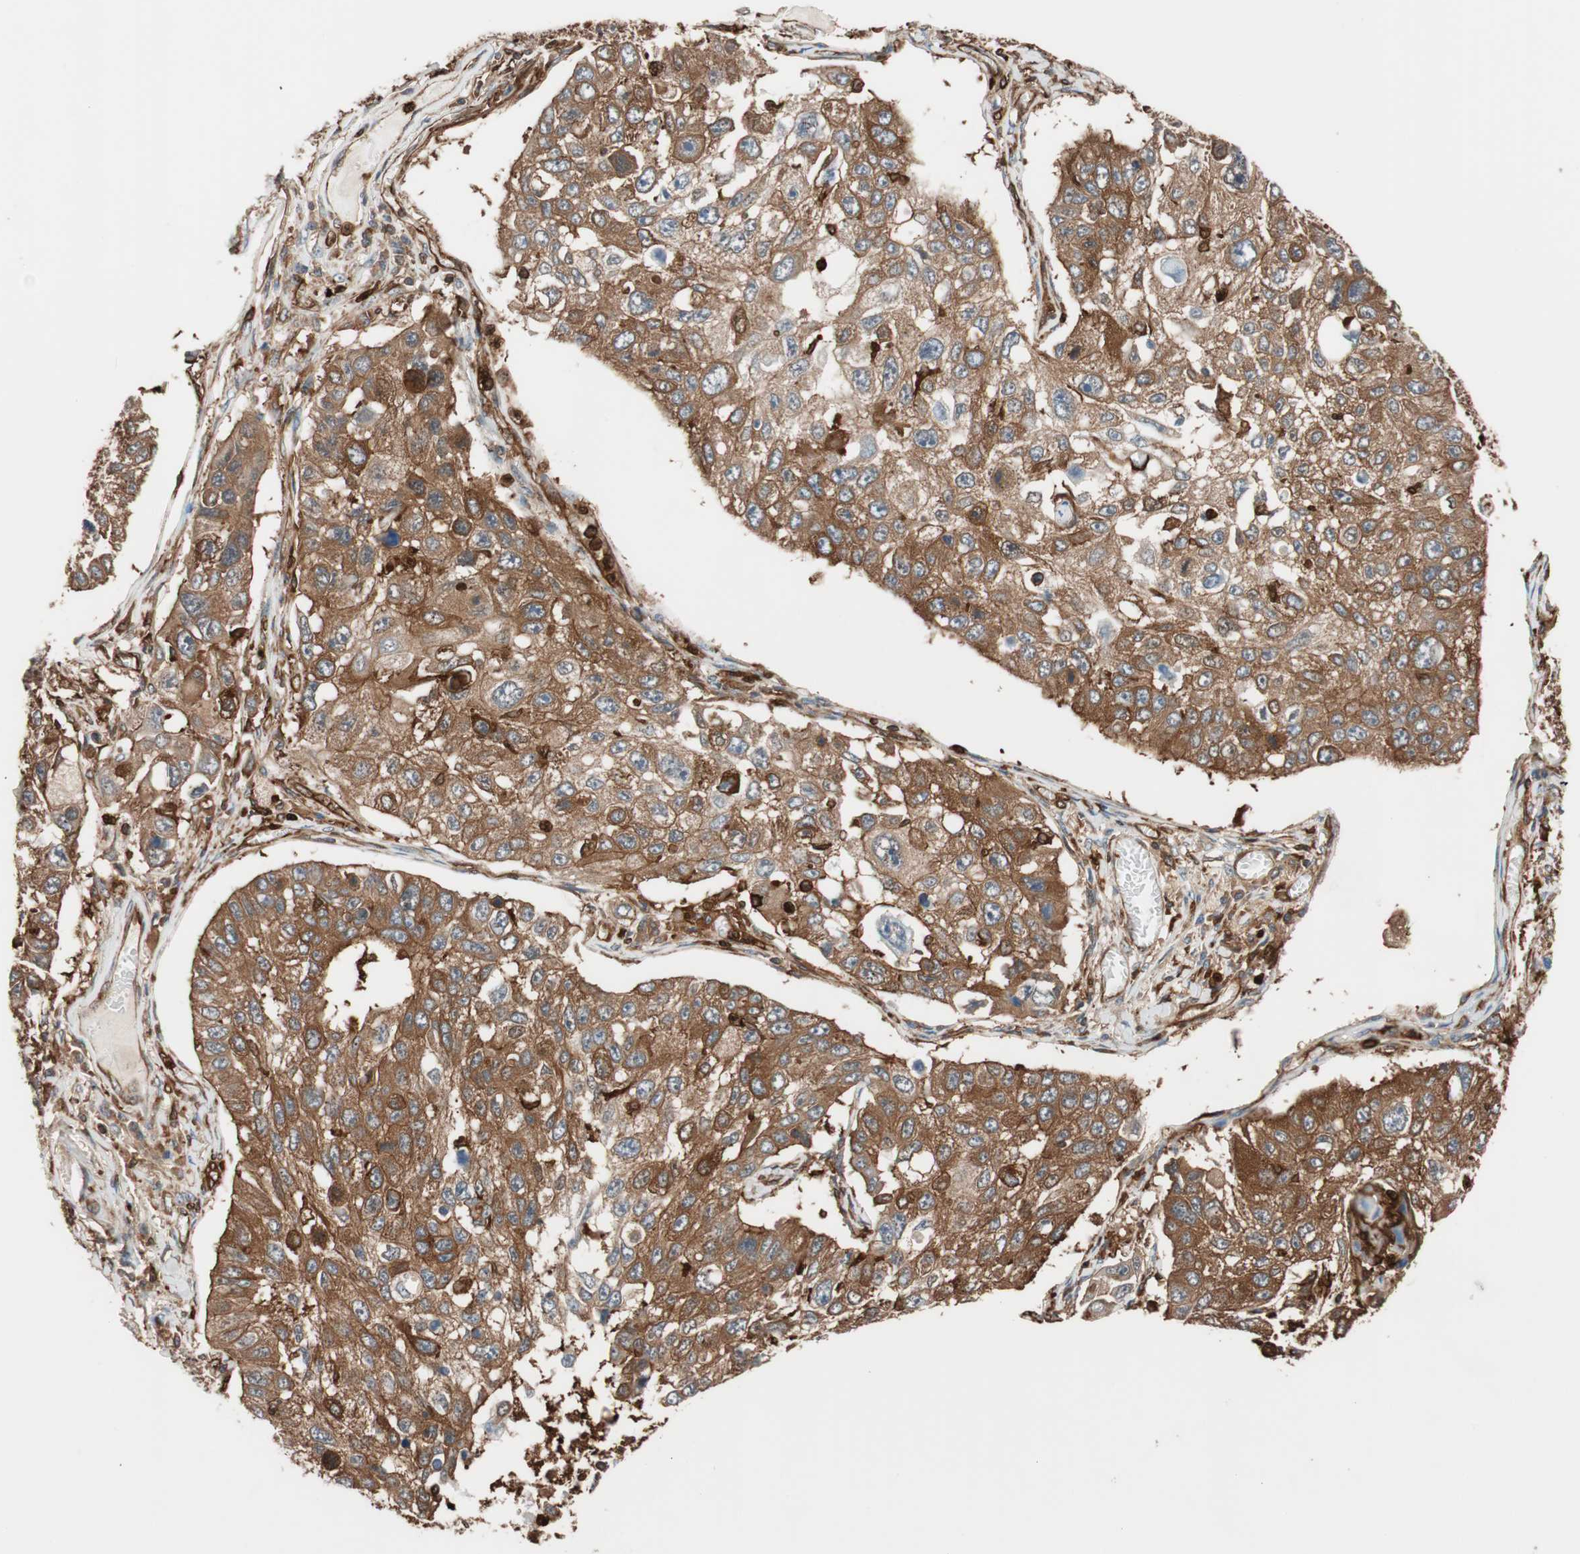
{"staining": {"intensity": "strong", "quantity": ">75%", "location": "cytoplasmic/membranous"}, "tissue": "lung cancer", "cell_type": "Tumor cells", "image_type": "cancer", "snomed": [{"axis": "morphology", "description": "Squamous cell carcinoma, NOS"}, {"axis": "topography", "description": "Lung"}], "caption": "A photomicrograph showing strong cytoplasmic/membranous expression in approximately >75% of tumor cells in lung squamous cell carcinoma, as visualized by brown immunohistochemical staining.", "gene": "VASP", "patient": {"sex": "male", "age": 71}}